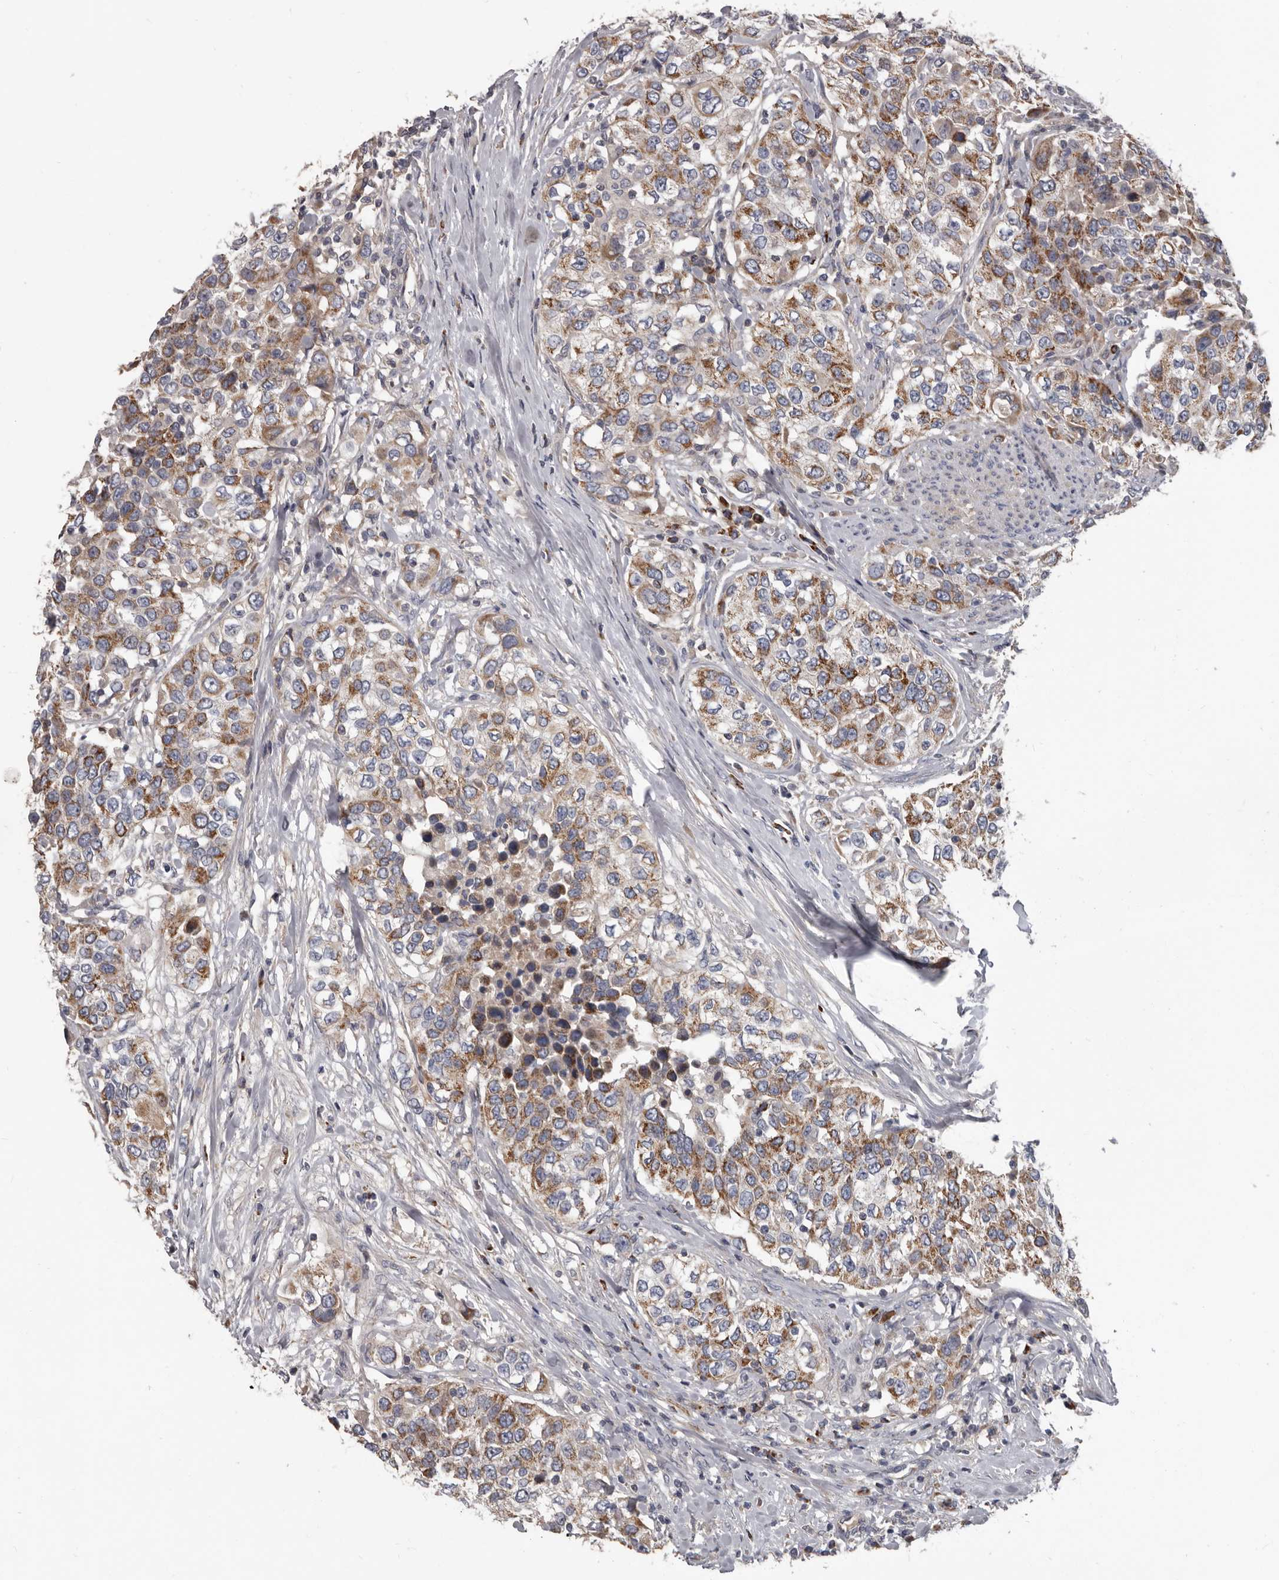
{"staining": {"intensity": "moderate", "quantity": ">75%", "location": "cytoplasmic/membranous"}, "tissue": "urothelial cancer", "cell_type": "Tumor cells", "image_type": "cancer", "snomed": [{"axis": "morphology", "description": "Urothelial carcinoma, High grade"}, {"axis": "topography", "description": "Urinary bladder"}], "caption": "Protein expression analysis of urothelial carcinoma (high-grade) exhibits moderate cytoplasmic/membranous positivity in about >75% of tumor cells.", "gene": "ALDH5A1", "patient": {"sex": "female", "age": 80}}